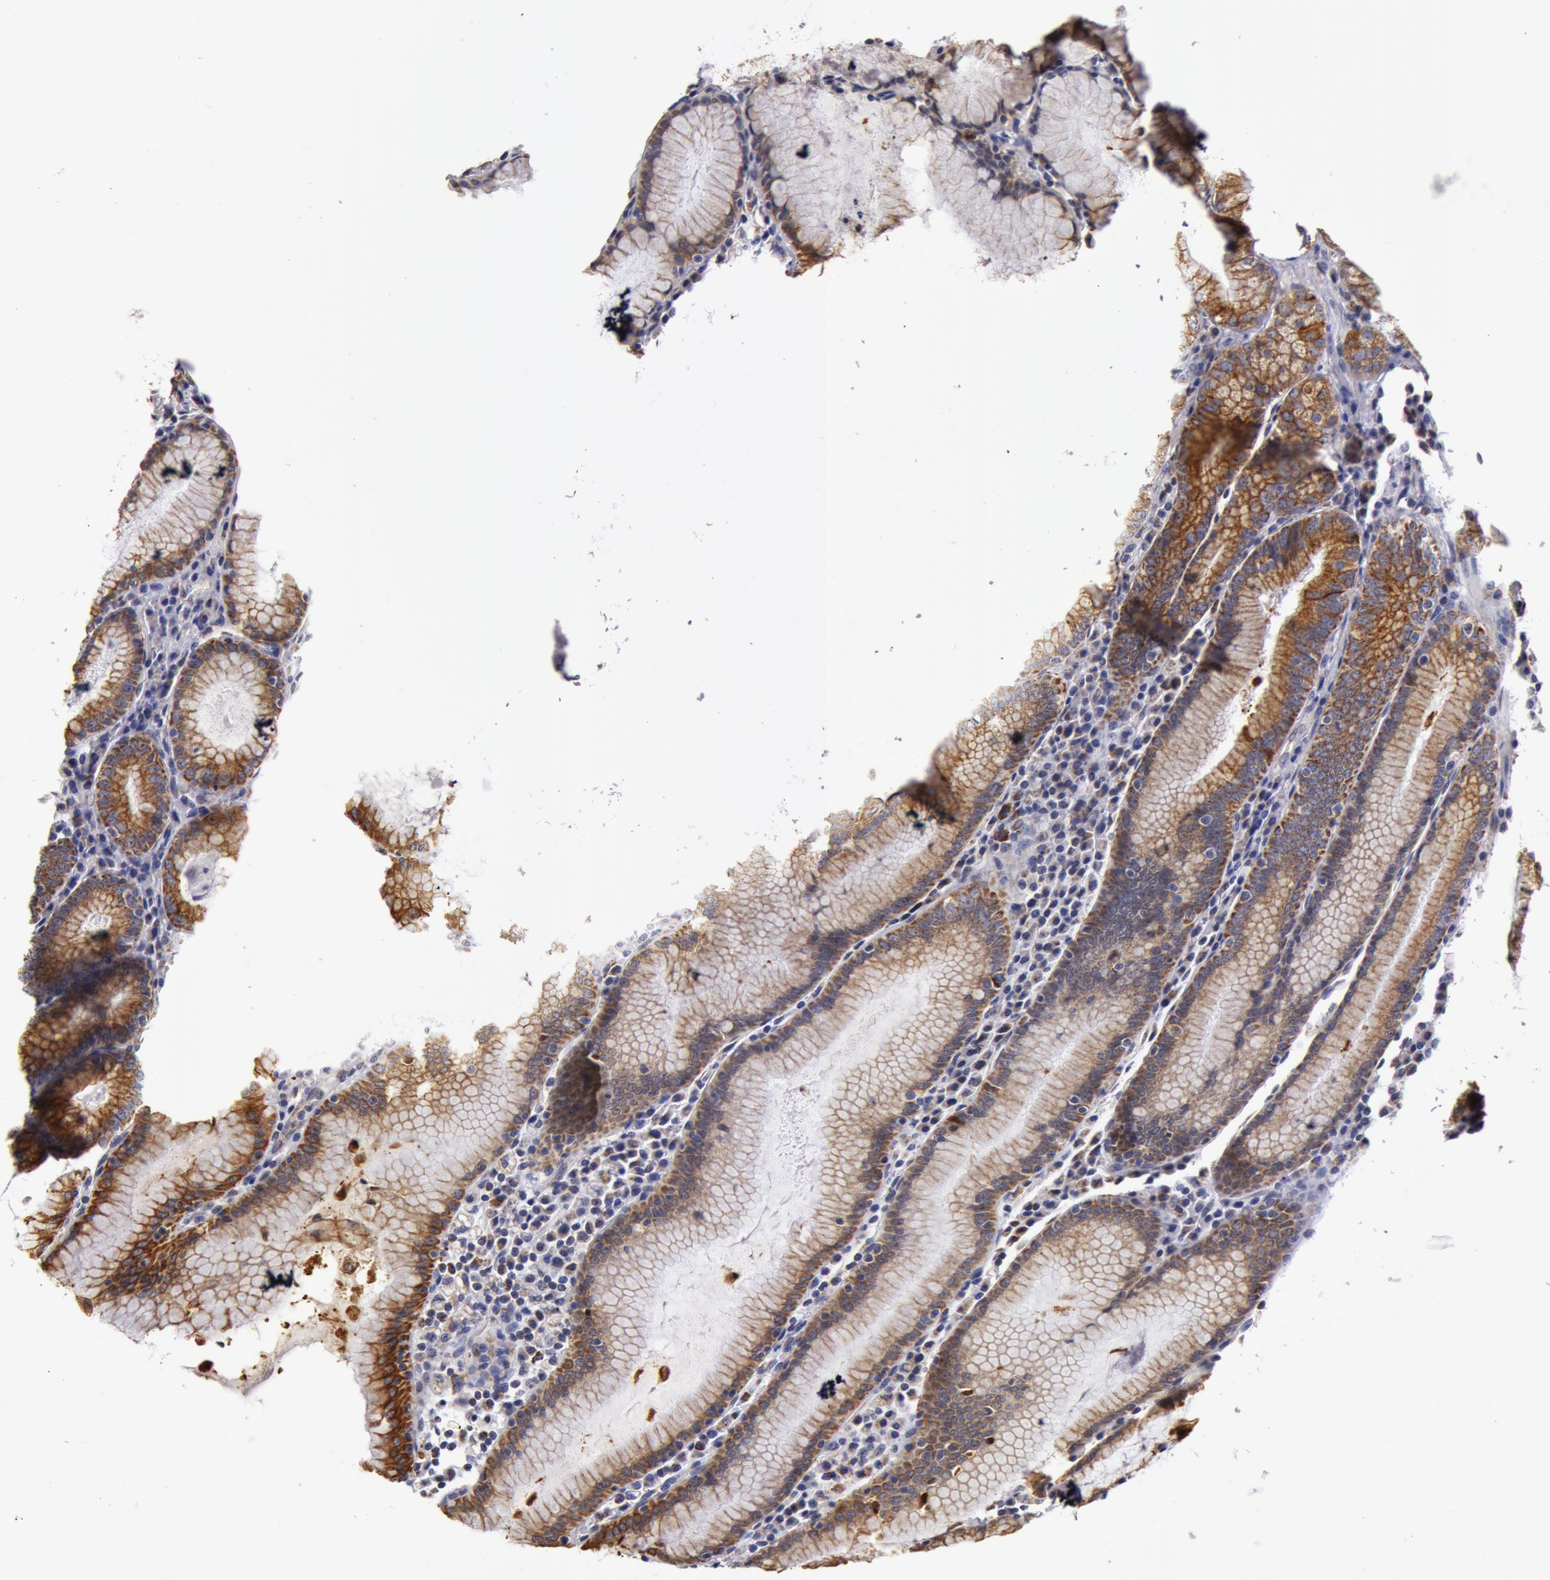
{"staining": {"intensity": "moderate", "quantity": ">75%", "location": "cytoplasmic/membranous"}, "tissue": "stomach", "cell_type": "Glandular cells", "image_type": "normal", "snomed": [{"axis": "morphology", "description": "Normal tissue, NOS"}, {"axis": "topography", "description": "Stomach, lower"}], "caption": "Immunohistochemistry micrograph of normal stomach: stomach stained using immunohistochemistry (IHC) demonstrates medium levels of moderate protein expression localized specifically in the cytoplasmic/membranous of glandular cells, appearing as a cytoplasmic/membranous brown color.", "gene": "KRT18", "patient": {"sex": "female", "age": 43}}